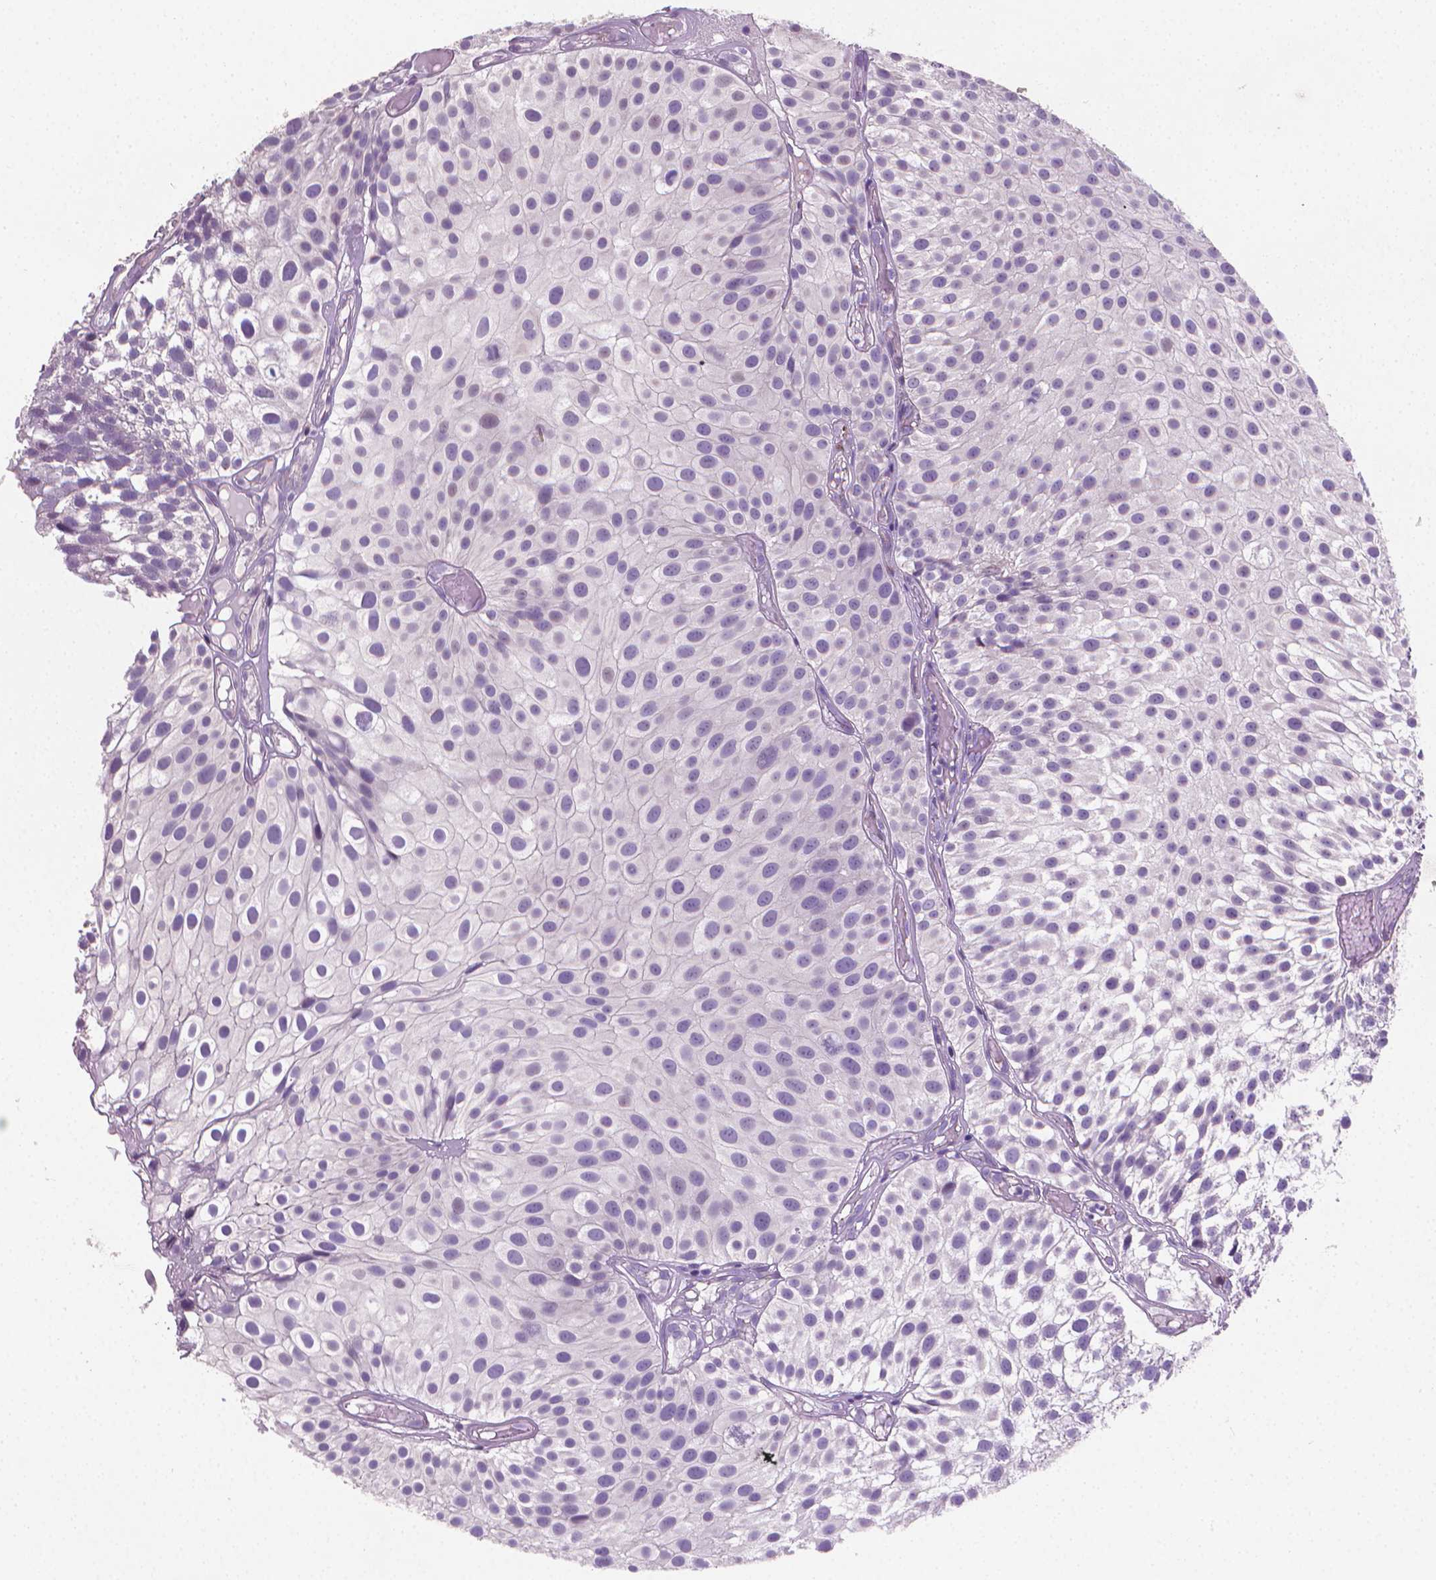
{"staining": {"intensity": "negative", "quantity": "none", "location": "none"}, "tissue": "urothelial cancer", "cell_type": "Tumor cells", "image_type": "cancer", "snomed": [{"axis": "morphology", "description": "Urothelial carcinoma, Low grade"}, {"axis": "topography", "description": "Urinary bladder"}], "caption": "High magnification brightfield microscopy of urothelial cancer stained with DAB (brown) and counterstained with hematoxylin (blue): tumor cells show no significant expression.", "gene": "CLXN", "patient": {"sex": "male", "age": 79}}